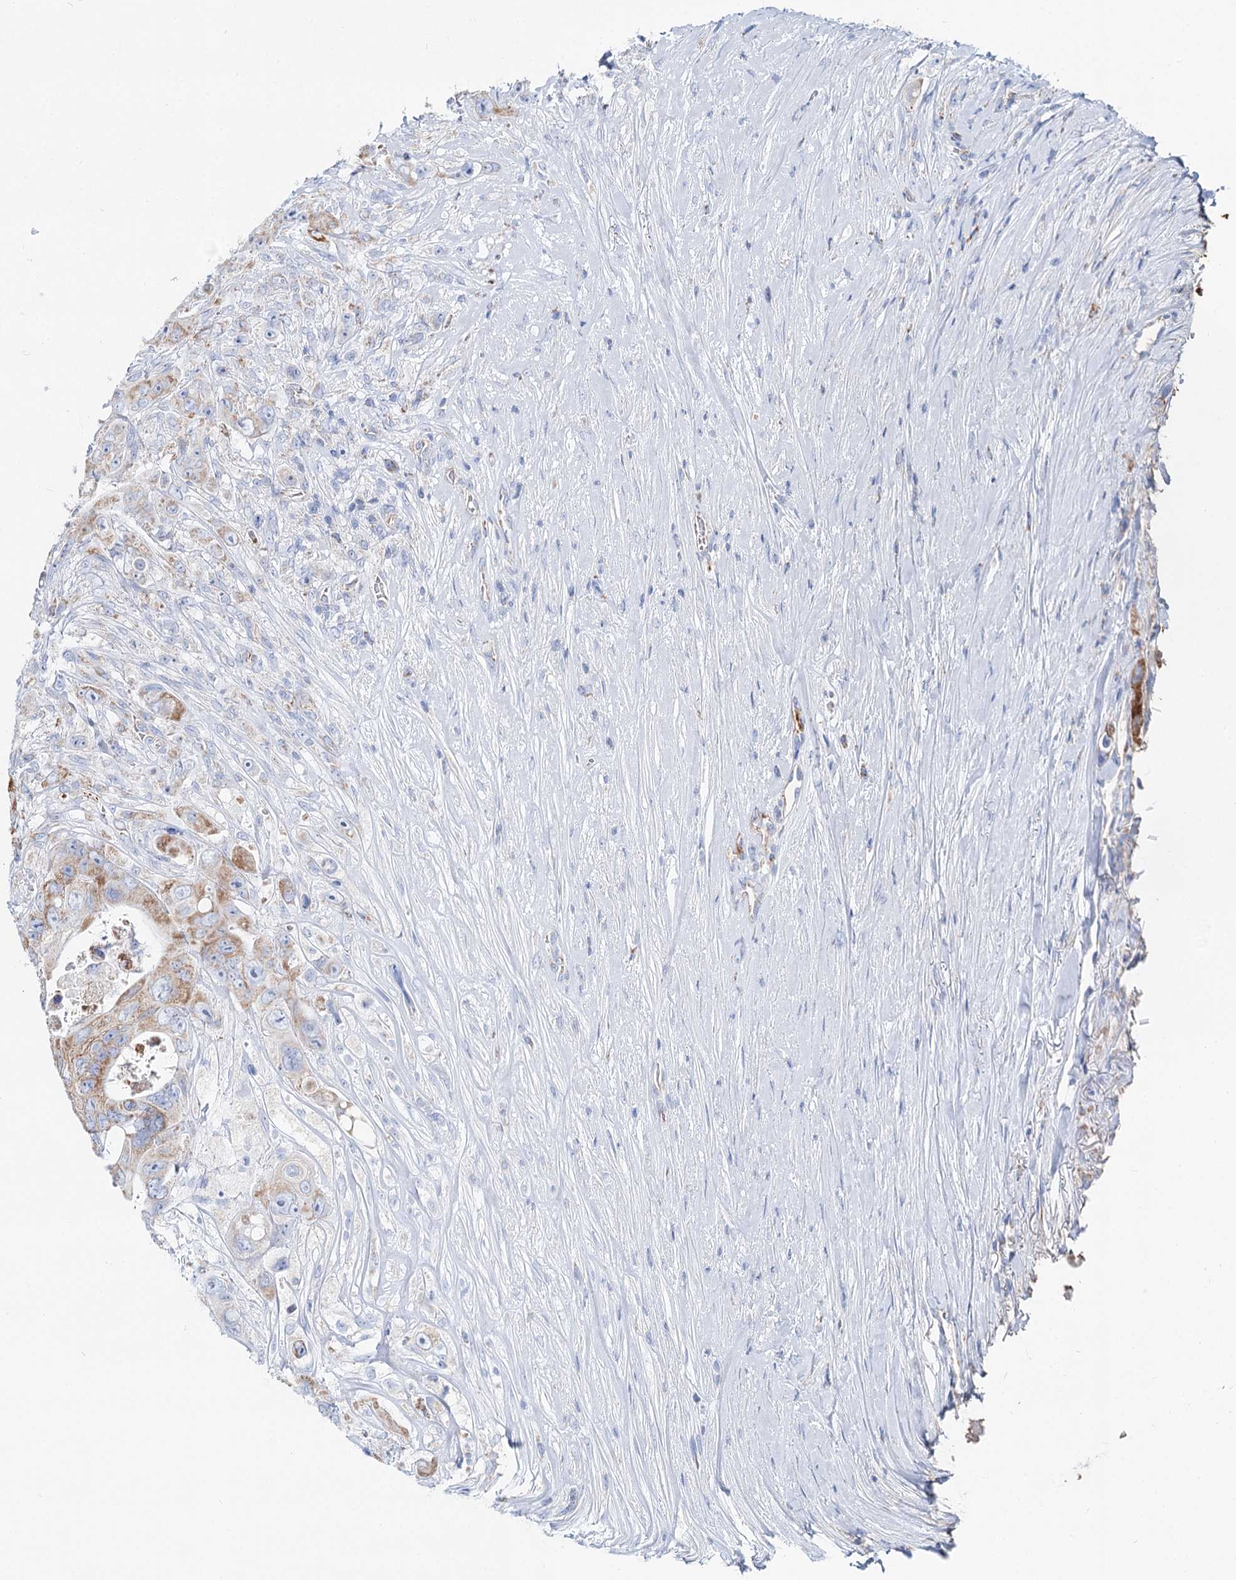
{"staining": {"intensity": "moderate", "quantity": "<25%", "location": "cytoplasmic/membranous"}, "tissue": "colorectal cancer", "cell_type": "Tumor cells", "image_type": "cancer", "snomed": [{"axis": "morphology", "description": "Adenocarcinoma, NOS"}, {"axis": "topography", "description": "Colon"}], "caption": "Immunohistochemistry (DAB) staining of colorectal cancer (adenocarcinoma) exhibits moderate cytoplasmic/membranous protein staining in approximately <25% of tumor cells.", "gene": "MCCC2", "patient": {"sex": "female", "age": 46}}